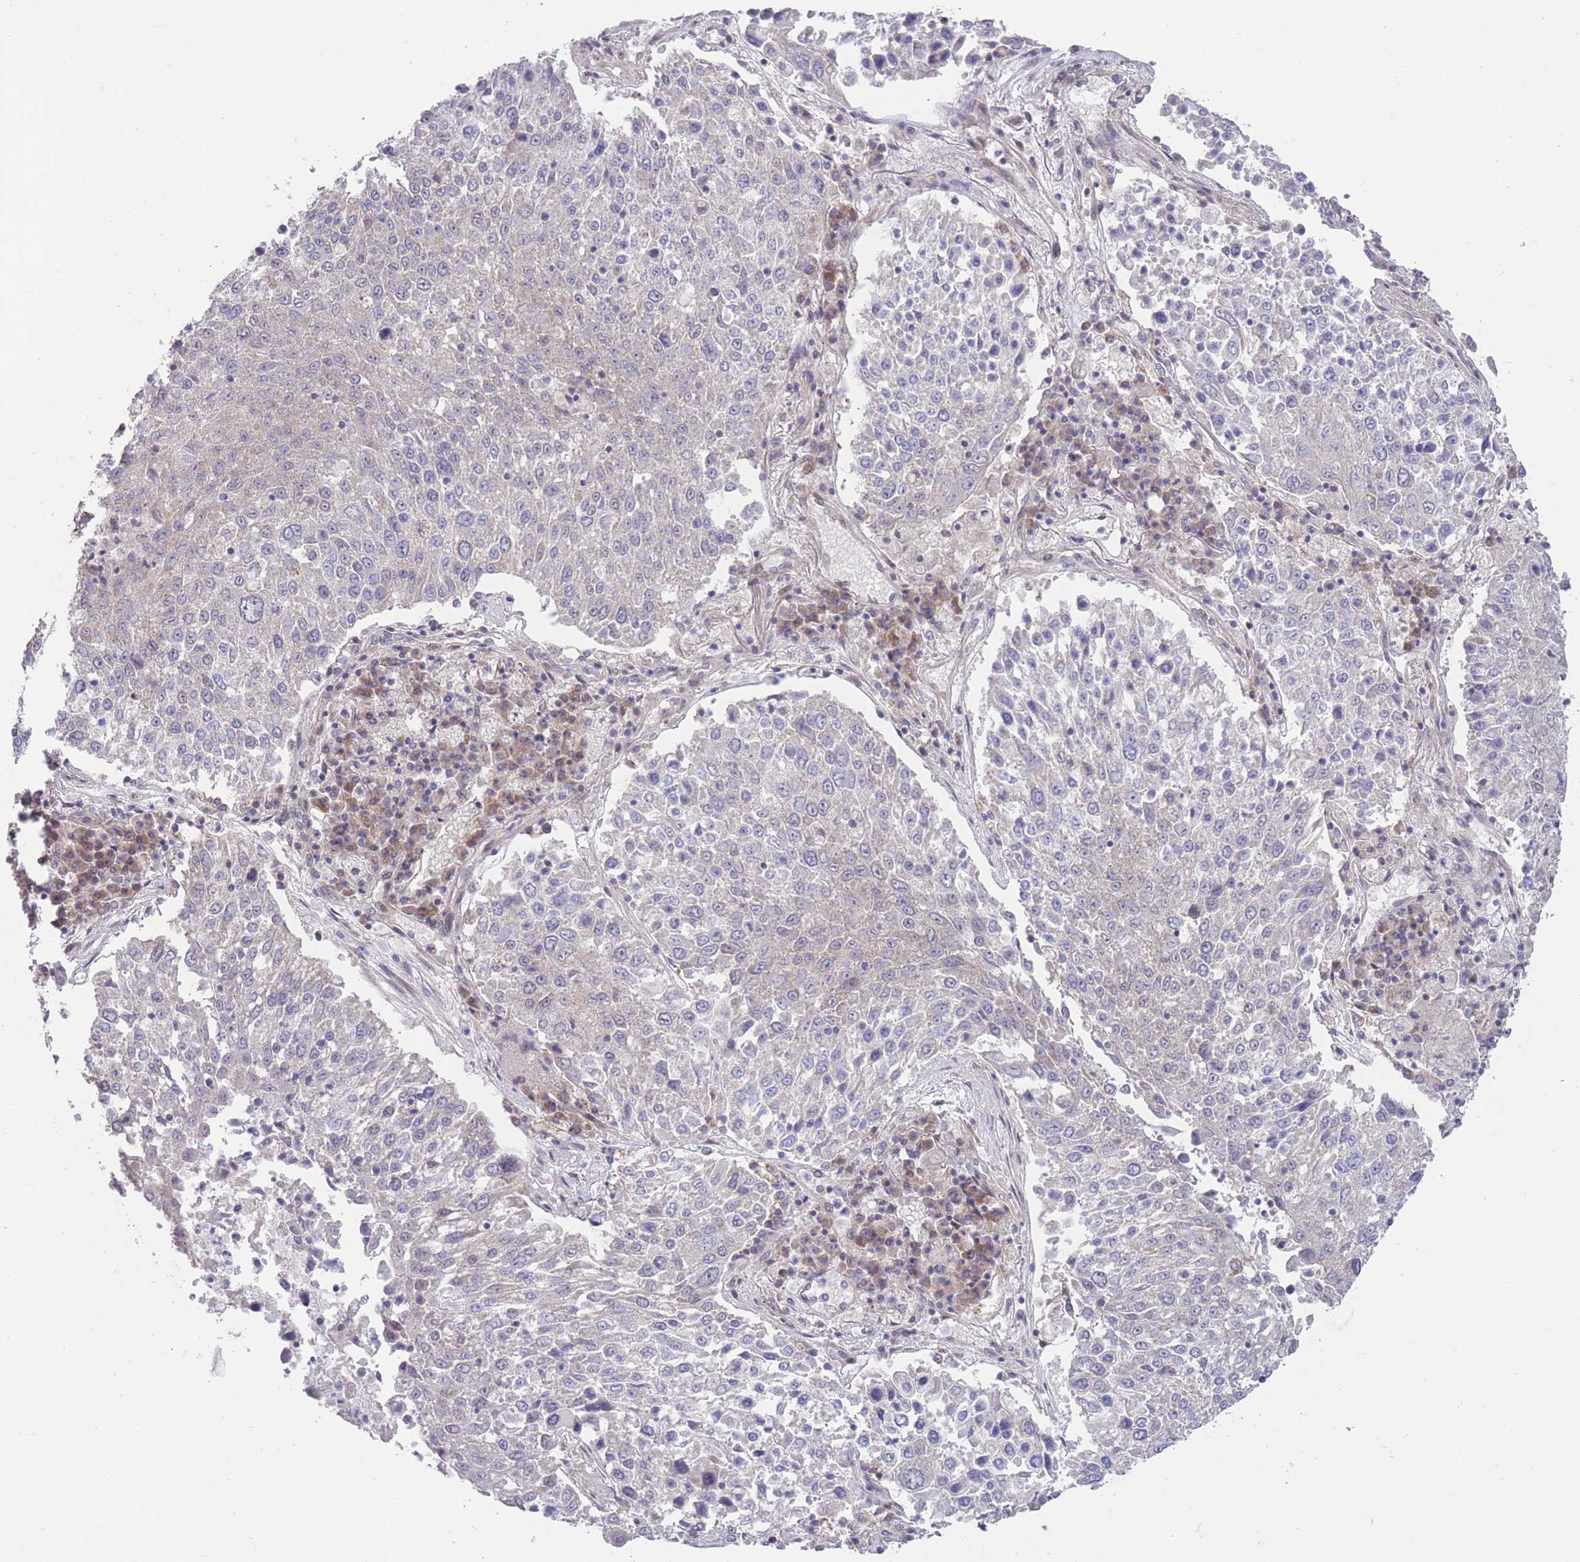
{"staining": {"intensity": "negative", "quantity": "none", "location": "none"}, "tissue": "lung cancer", "cell_type": "Tumor cells", "image_type": "cancer", "snomed": [{"axis": "morphology", "description": "Squamous cell carcinoma, NOS"}, {"axis": "topography", "description": "Lung"}], "caption": "Tumor cells are negative for protein expression in human lung cancer.", "gene": "RIC8A", "patient": {"sex": "male", "age": 65}}